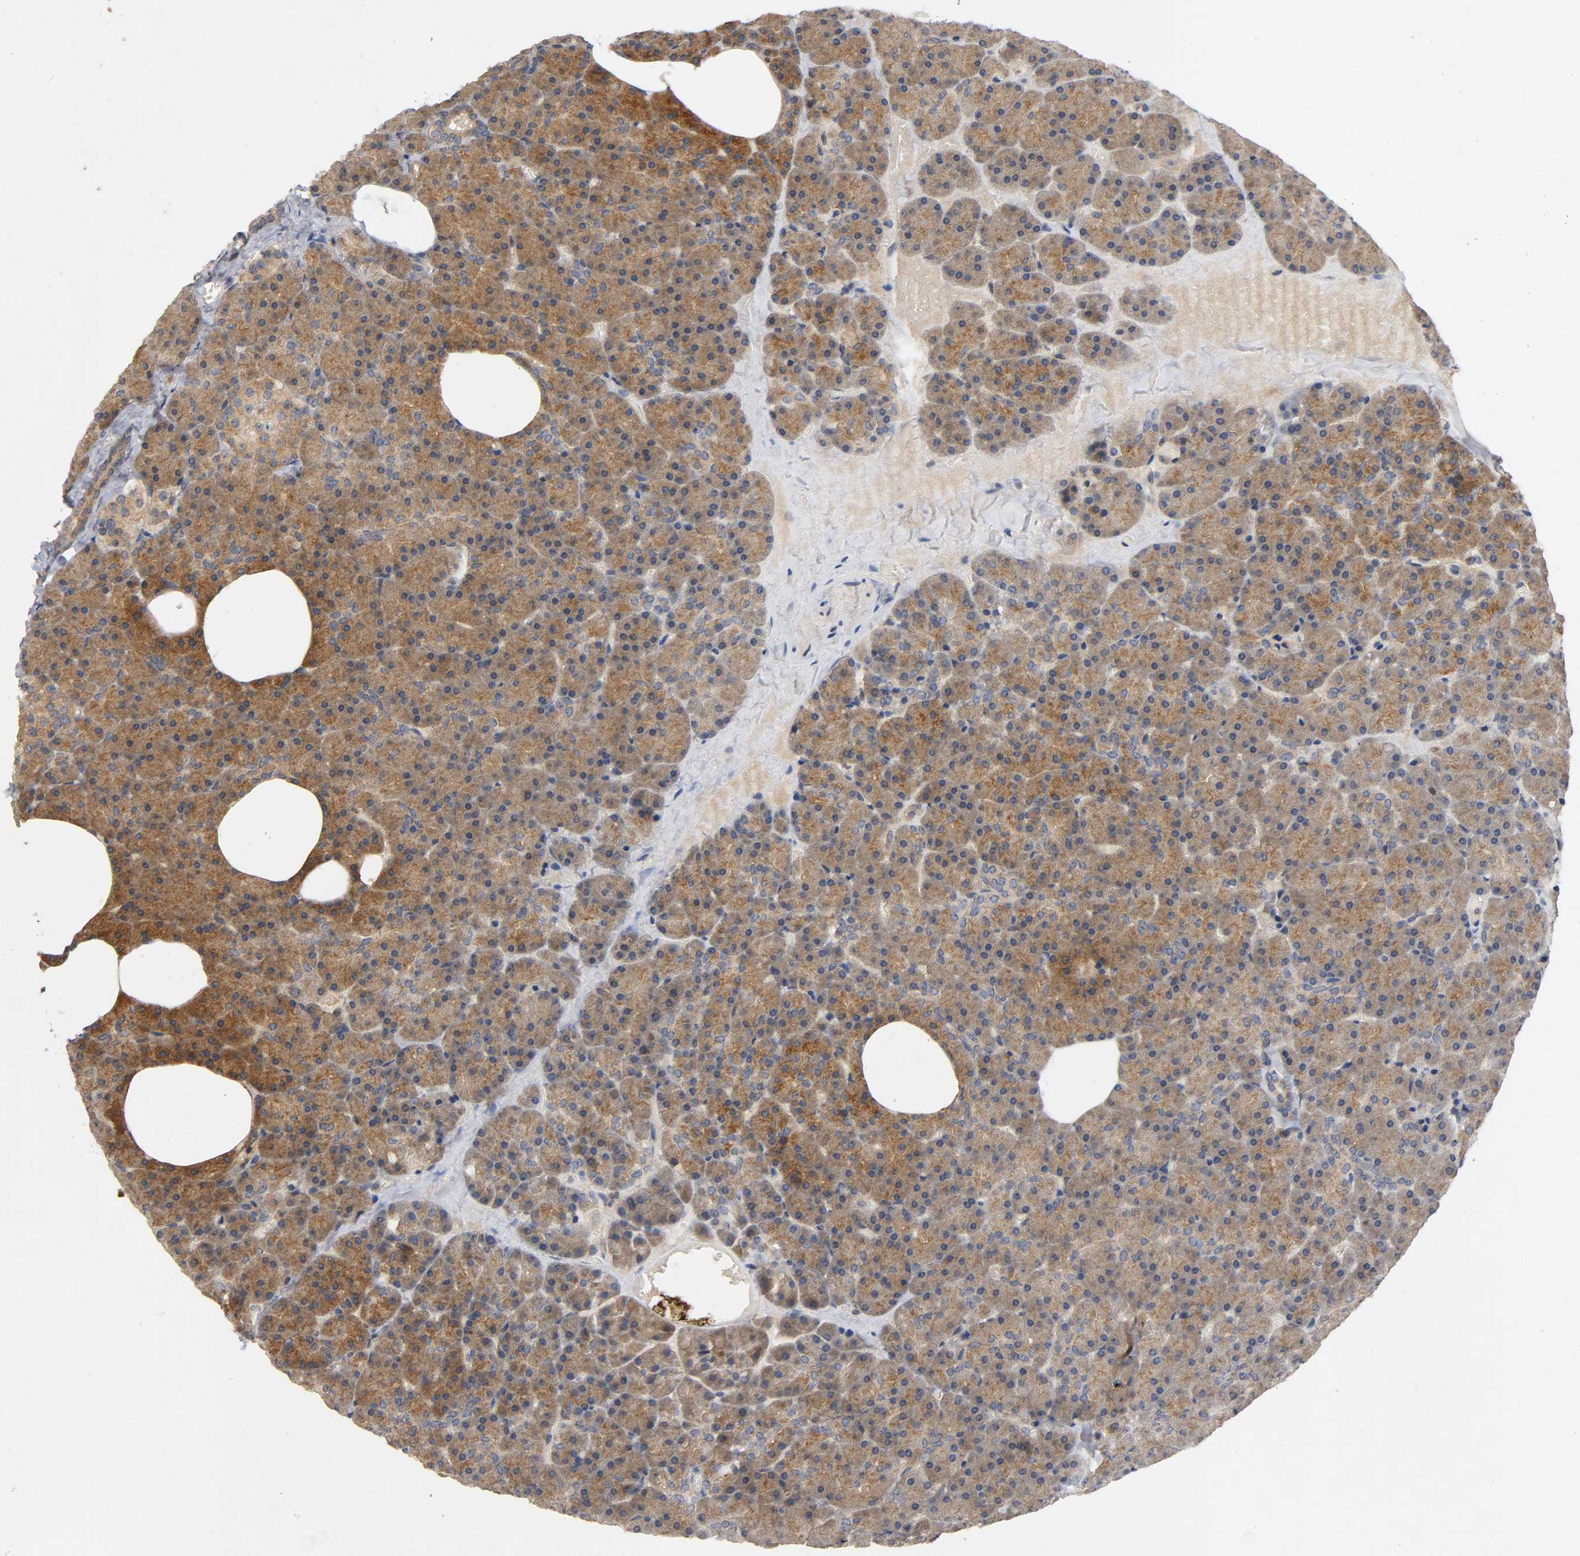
{"staining": {"intensity": "moderate", "quantity": ">75%", "location": "cytoplasmic/membranous"}, "tissue": "pancreas", "cell_type": "Exocrine glandular cells", "image_type": "normal", "snomed": [{"axis": "morphology", "description": "Normal tissue, NOS"}, {"axis": "topography", "description": "Pancreas"}], "caption": "A micrograph of human pancreas stained for a protein exhibits moderate cytoplasmic/membranous brown staining in exocrine glandular cells. The protein of interest is shown in brown color, while the nuclei are stained blue.", "gene": "IKBKB", "patient": {"sex": "female", "age": 35}}